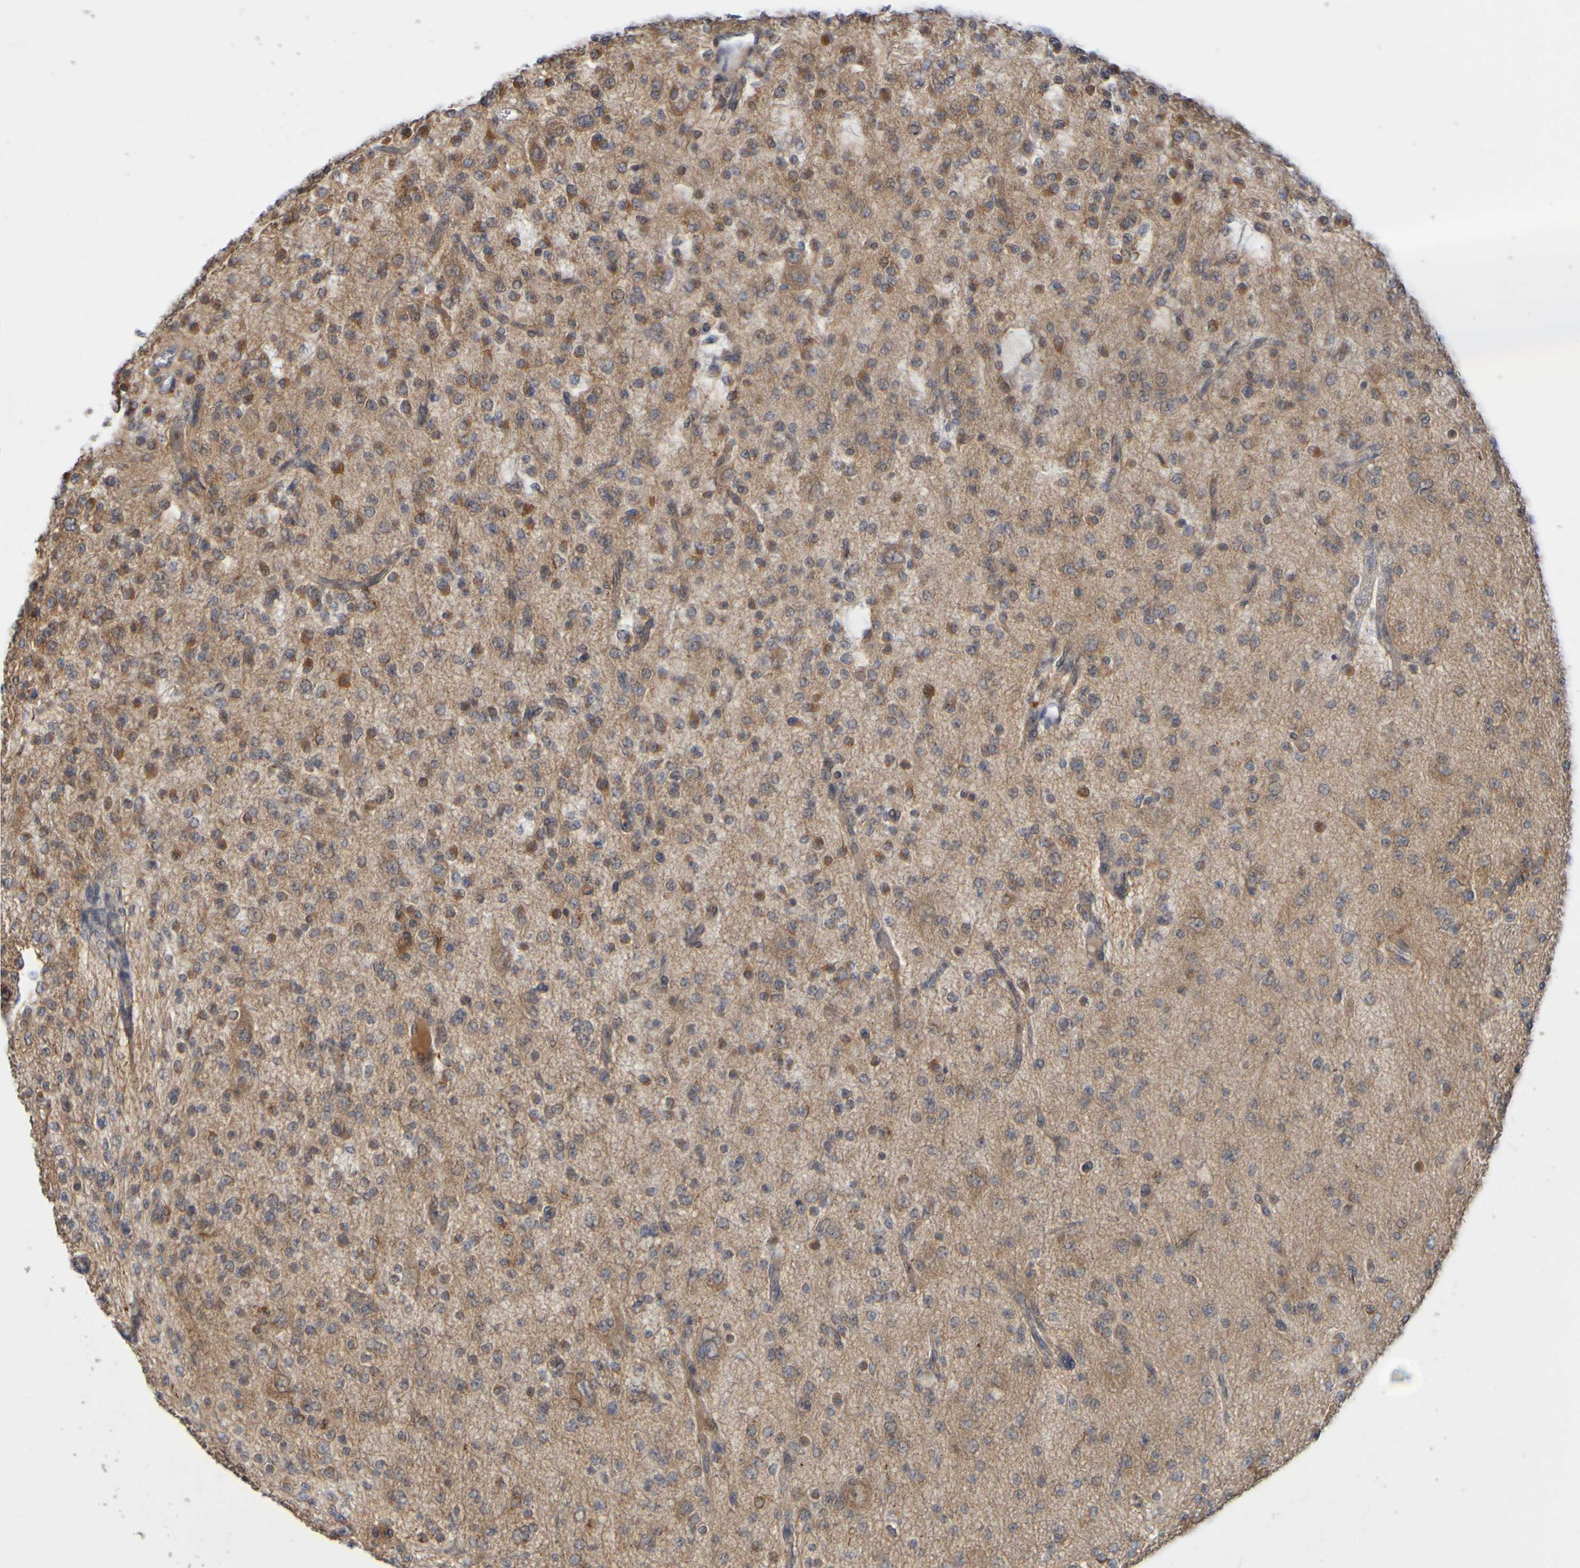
{"staining": {"intensity": "moderate", "quantity": ">75%", "location": "cytoplasmic/membranous"}, "tissue": "glioma", "cell_type": "Tumor cells", "image_type": "cancer", "snomed": [{"axis": "morphology", "description": "Glioma, malignant, Low grade"}, {"axis": "topography", "description": "Brain"}], "caption": "Immunohistochemical staining of malignant glioma (low-grade) exhibits moderate cytoplasmic/membranous protein staining in about >75% of tumor cells. Nuclei are stained in blue.", "gene": "NAV2", "patient": {"sex": "male", "age": 38}}